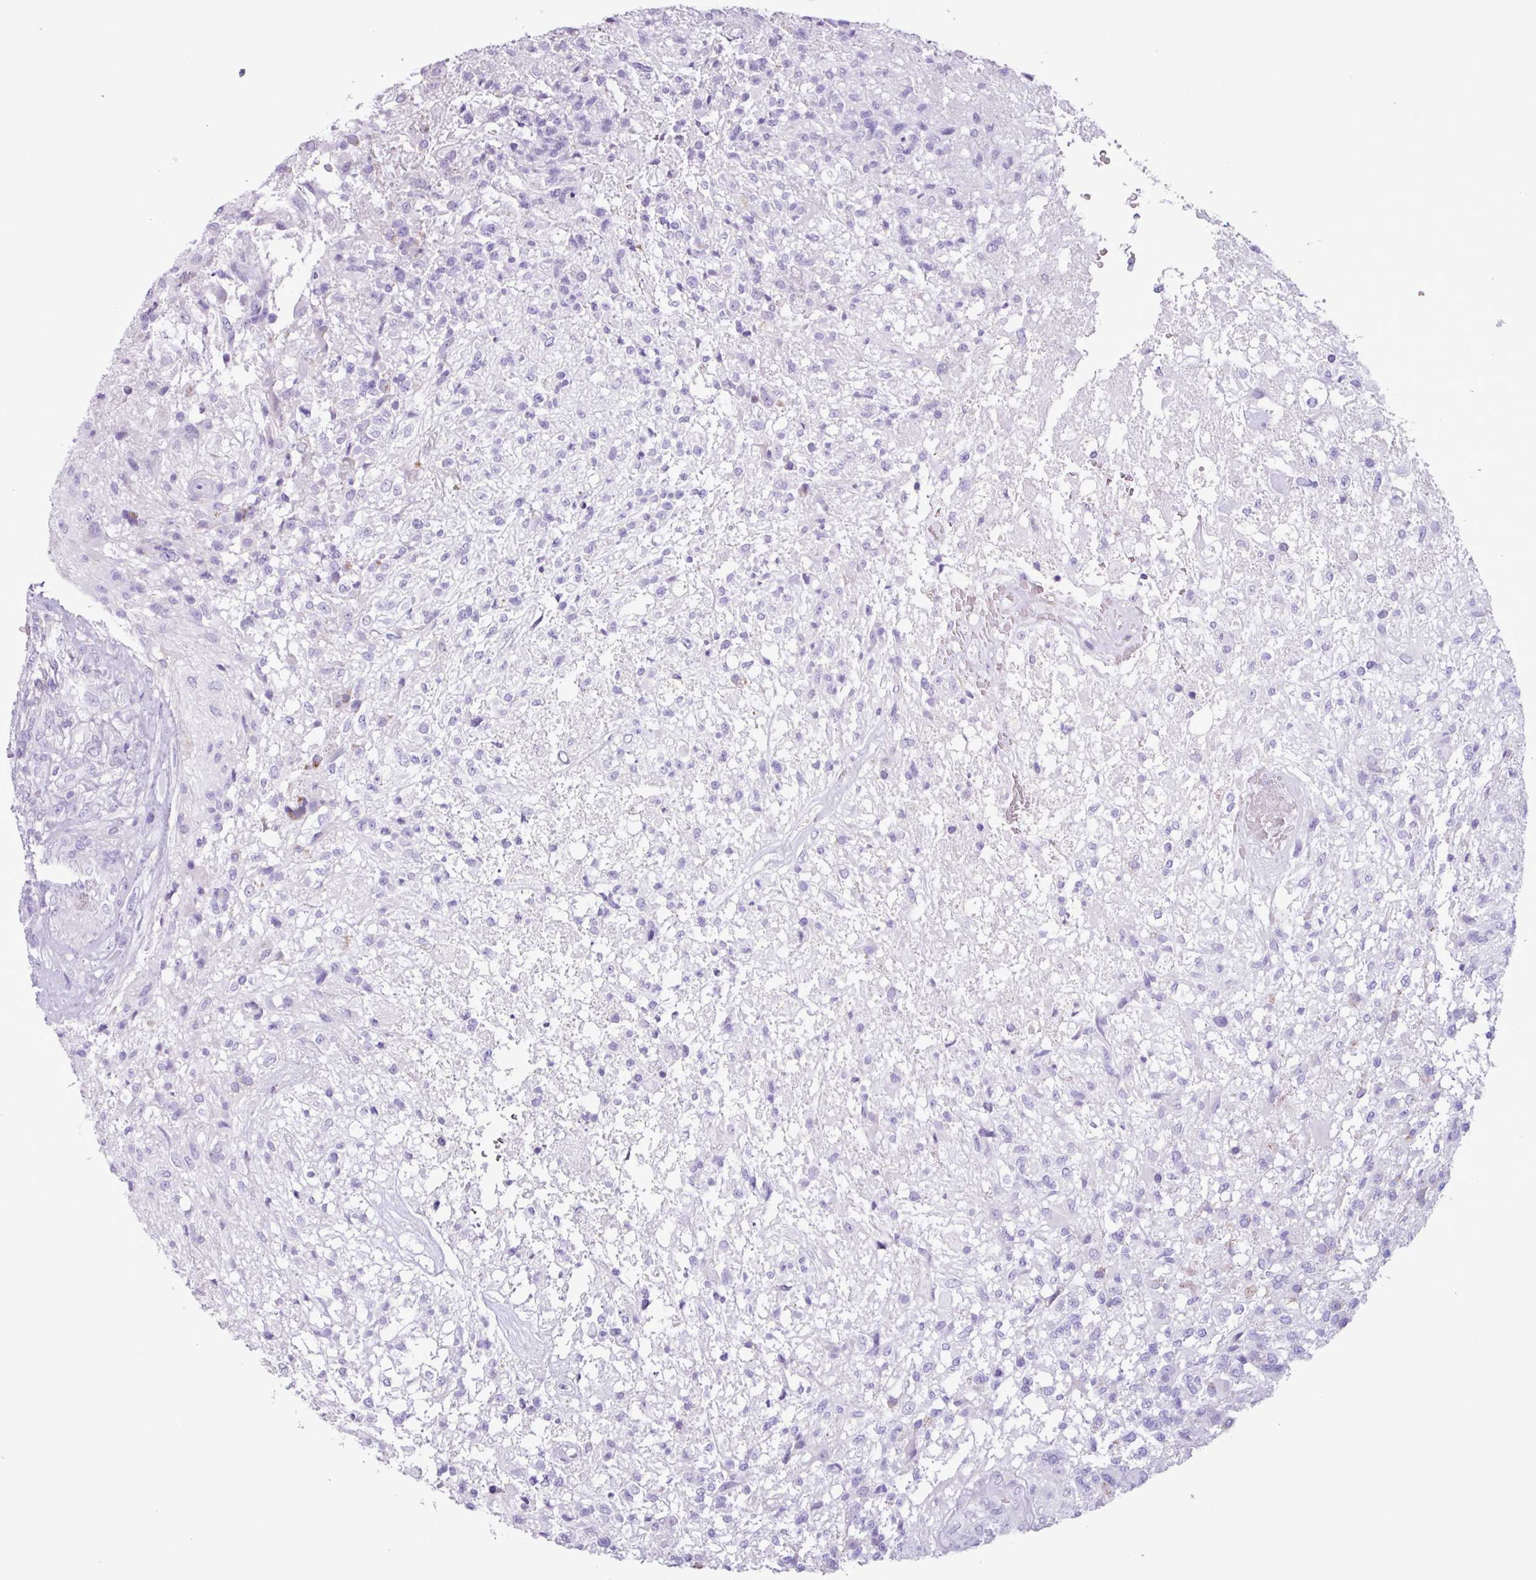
{"staining": {"intensity": "negative", "quantity": "none", "location": "none"}, "tissue": "glioma", "cell_type": "Tumor cells", "image_type": "cancer", "snomed": [{"axis": "morphology", "description": "Glioma, malignant, High grade"}, {"axis": "topography", "description": "Brain"}], "caption": "A photomicrograph of glioma stained for a protein shows no brown staining in tumor cells.", "gene": "AGO3", "patient": {"sex": "male", "age": 56}}